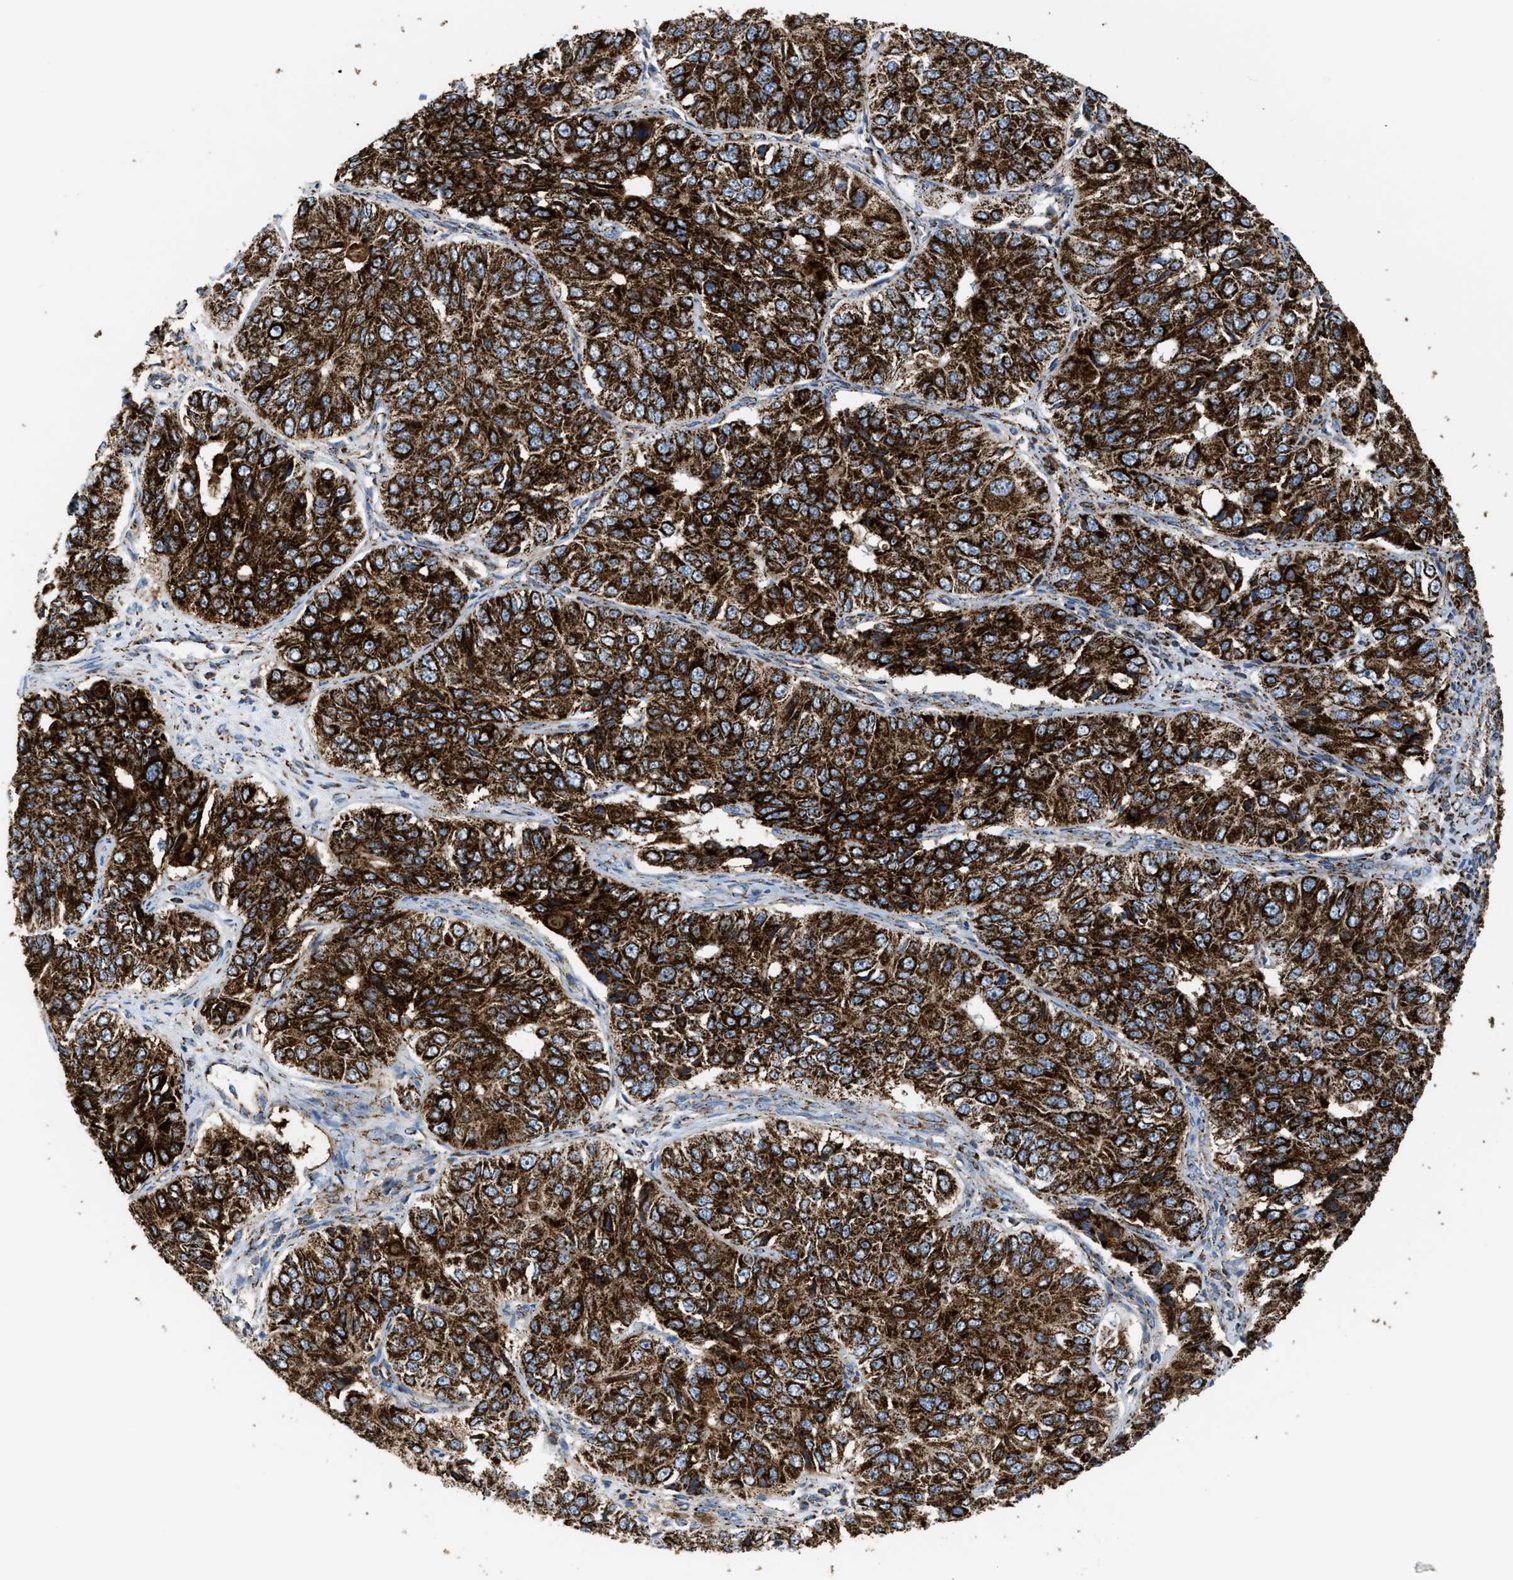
{"staining": {"intensity": "strong", "quantity": ">75%", "location": "cytoplasmic/membranous"}, "tissue": "ovarian cancer", "cell_type": "Tumor cells", "image_type": "cancer", "snomed": [{"axis": "morphology", "description": "Carcinoma, endometroid"}, {"axis": "topography", "description": "Ovary"}], "caption": "Endometroid carcinoma (ovarian) stained for a protein (brown) reveals strong cytoplasmic/membranous positive staining in approximately >75% of tumor cells.", "gene": "ECHS1", "patient": {"sex": "female", "age": 51}}